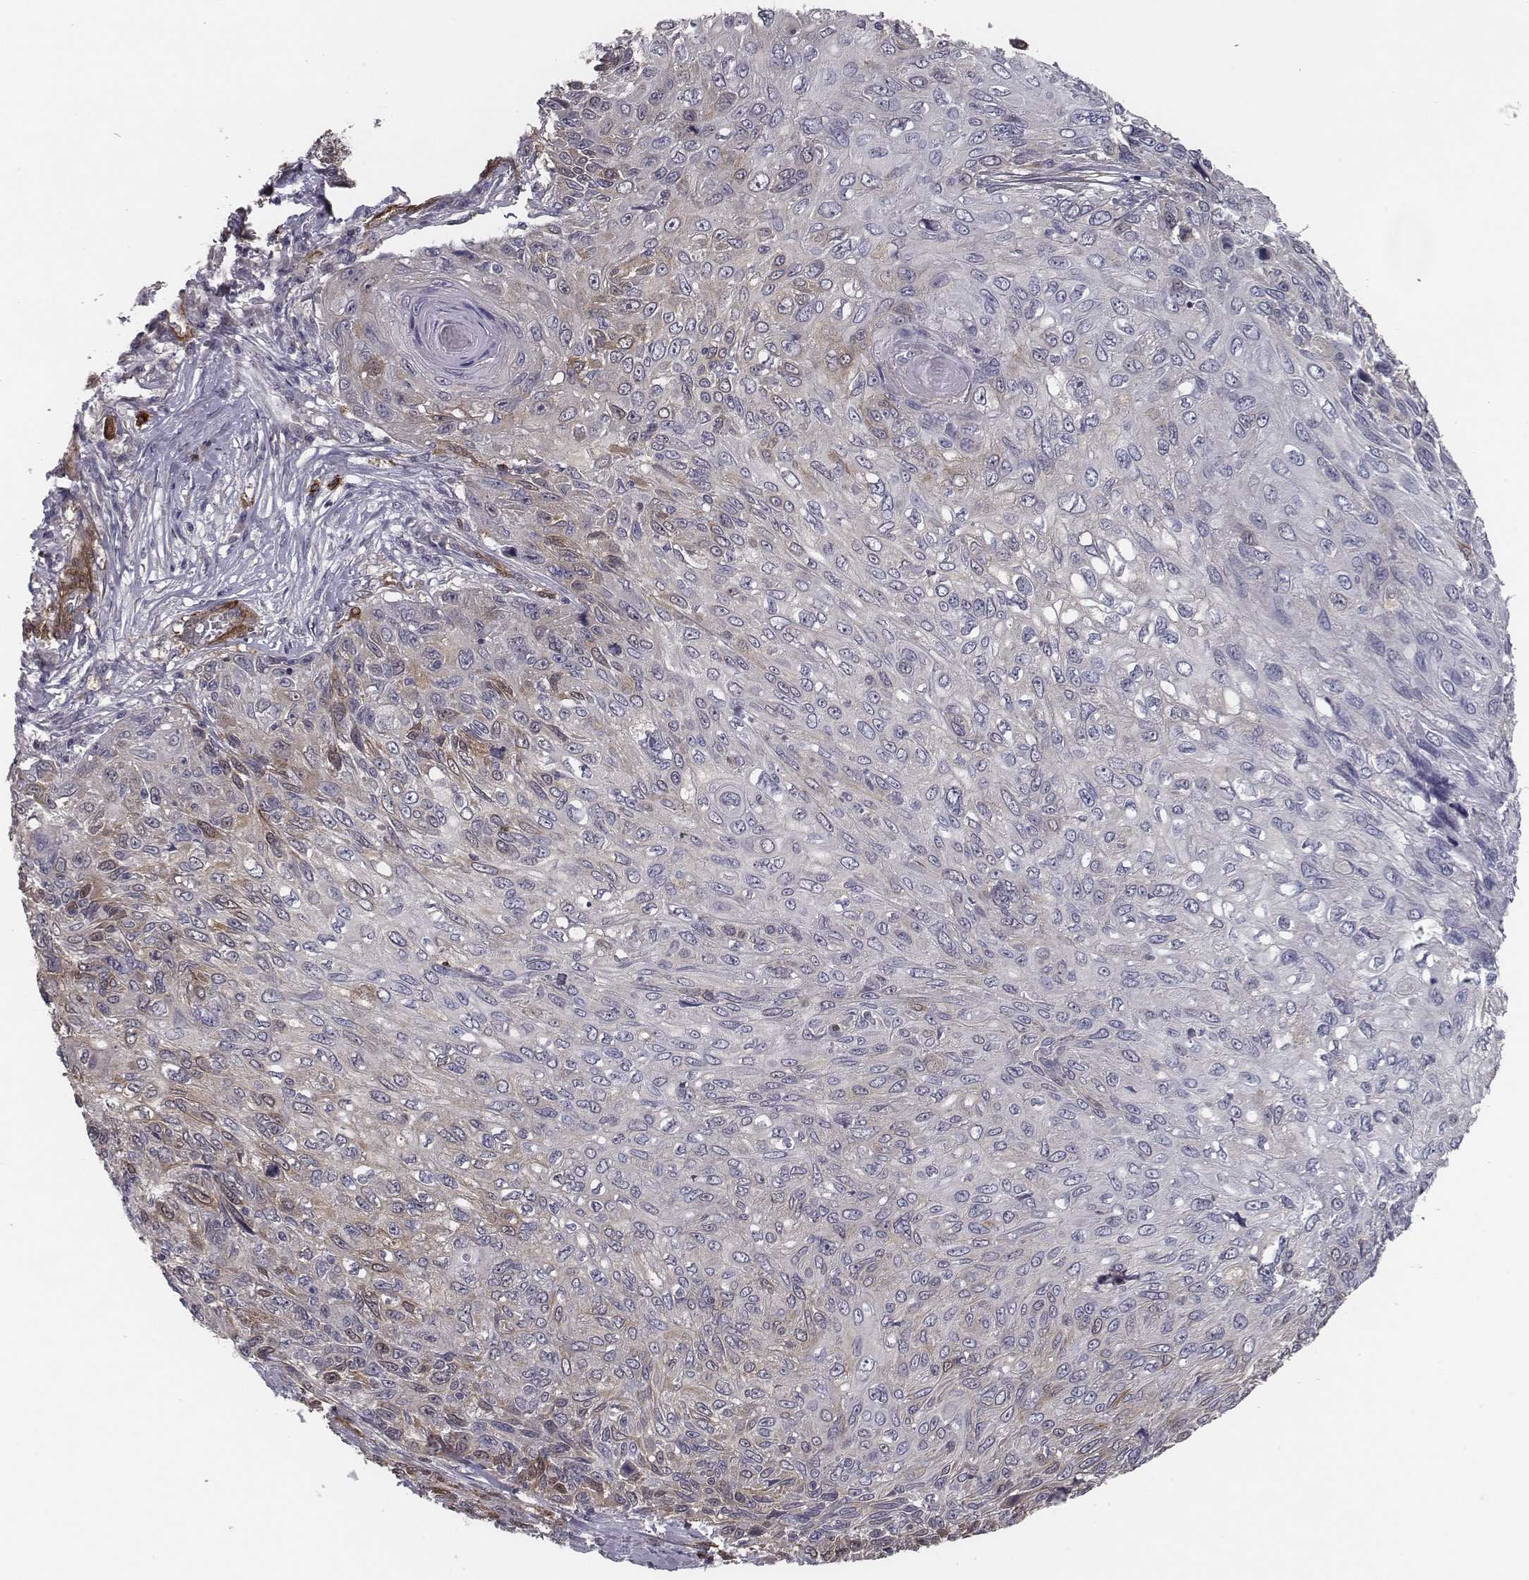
{"staining": {"intensity": "weak", "quantity": "<25%", "location": "cytoplasmic/membranous"}, "tissue": "skin cancer", "cell_type": "Tumor cells", "image_type": "cancer", "snomed": [{"axis": "morphology", "description": "Squamous cell carcinoma, NOS"}, {"axis": "topography", "description": "Skin"}], "caption": "This is an IHC histopathology image of skin cancer (squamous cell carcinoma). There is no staining in tumor cells.", "gene": "ISYNA1", "patient": {"sex": "male", "age": 92}}